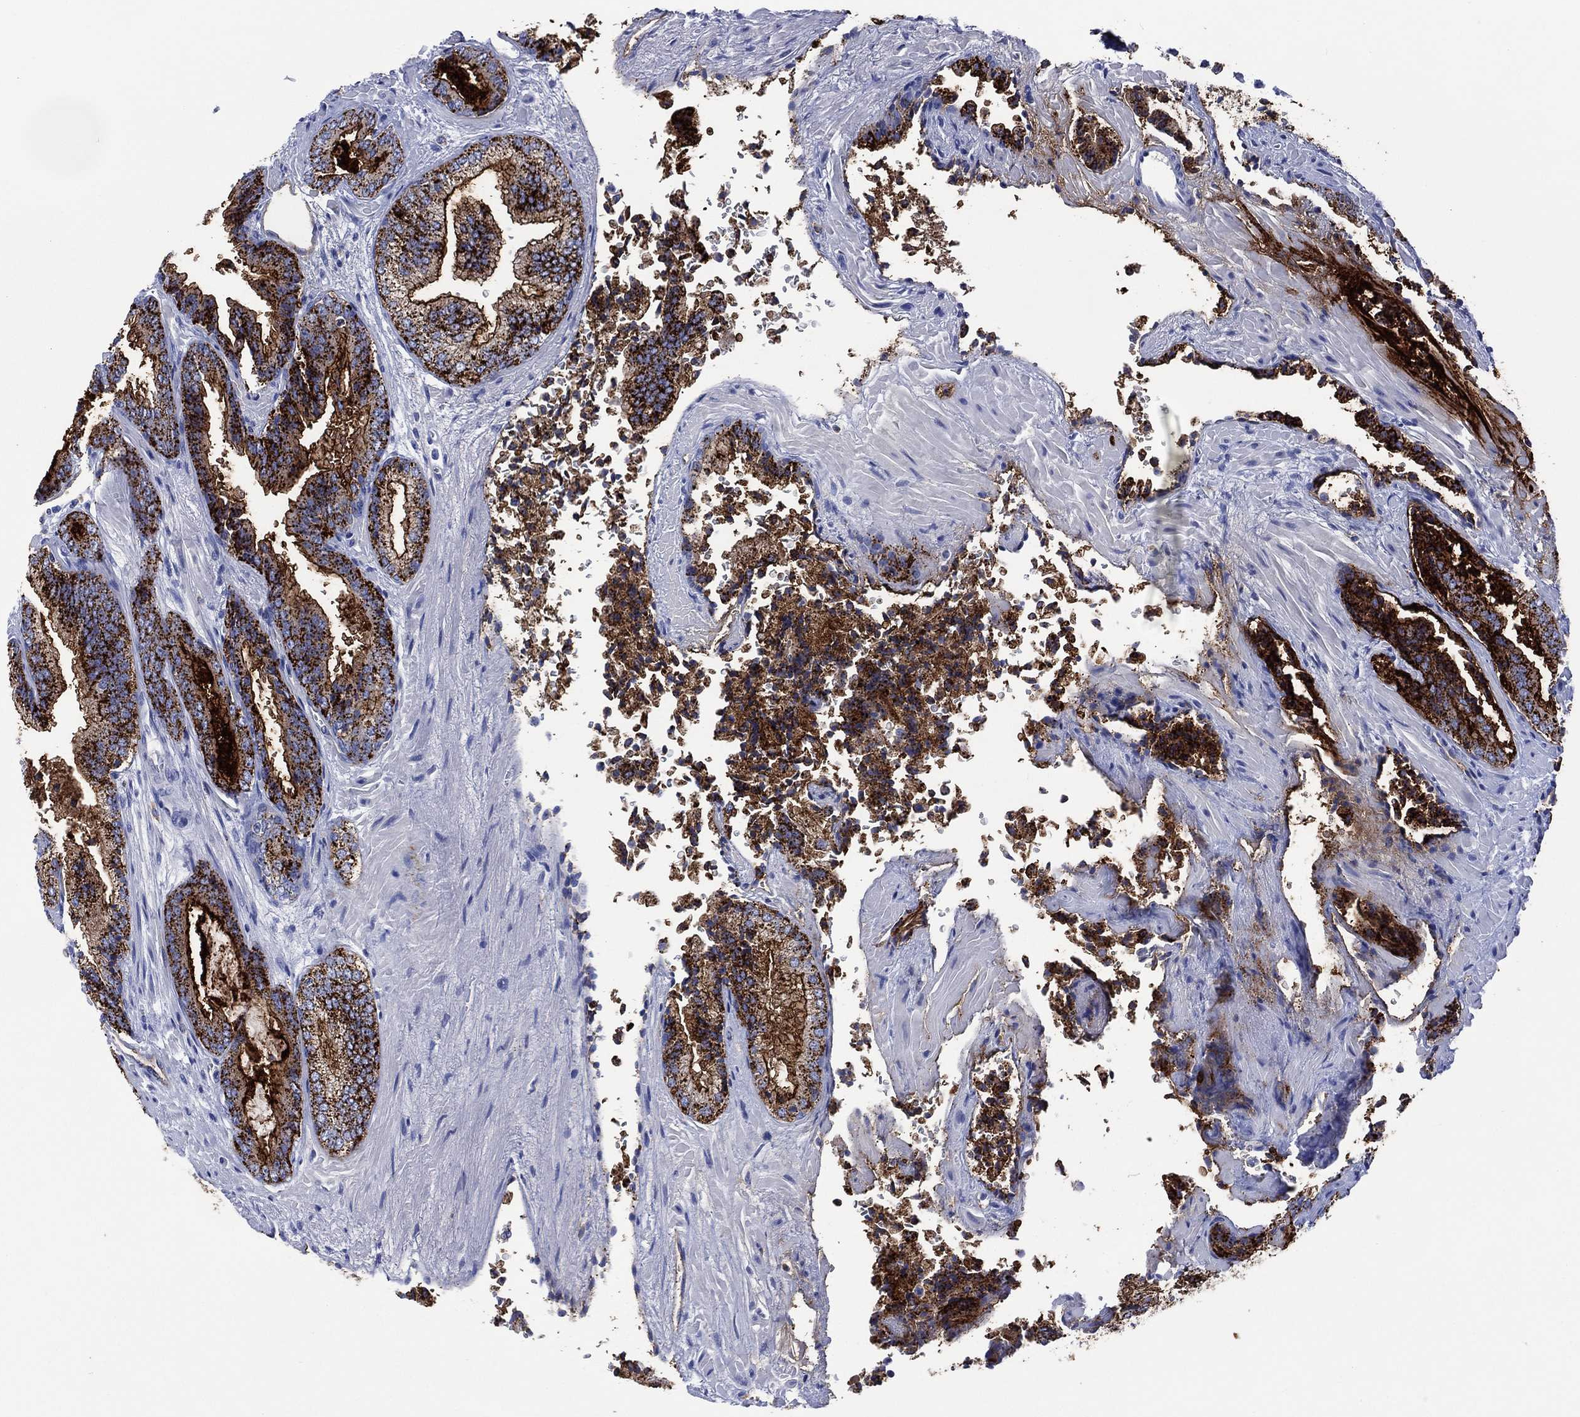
{"staining": {"intensity": "strong", "quantity": ">75%", "location": "cytoplasmic/membranous"}, "tissue": "prostate cancer", "cell_type": "Tumor cells", "image_type": "cancer", "snomed": [{"axis": "morphology", "description": "Adenocarcinoma, Low grade"}, {"axis": "topography", "description": "Prostate"}], "caption": "Prostate cancer stained with a protein marker exhibits strong staining in tumor cells.", "gene": "DPP4", "patient": {"sex": "male", "age": 68}}